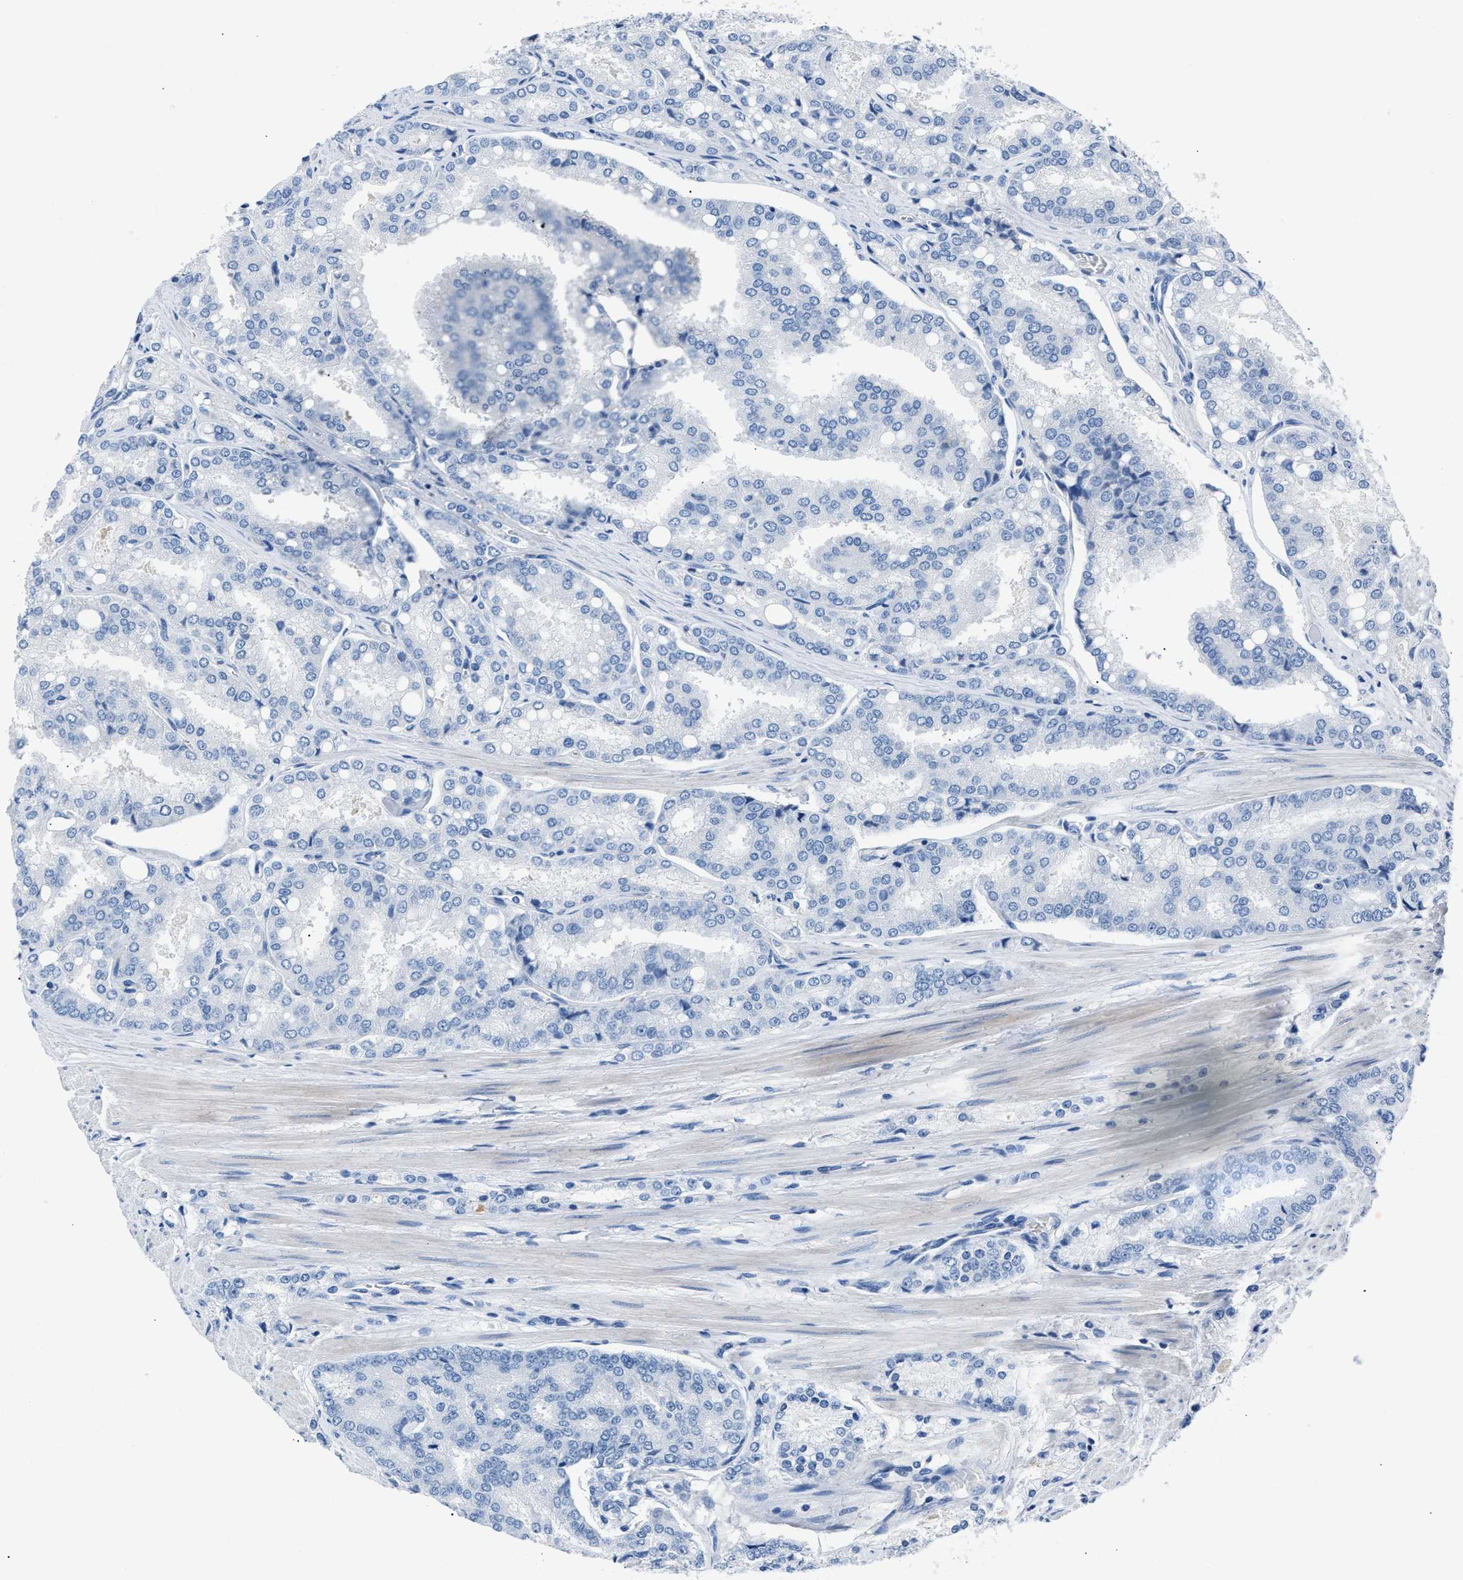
{"staining": {"intensity": "negative", "quantity": "none", "location": "none"}, "tissue": "prostate cancer", "cell_type": "Tumor cells", "image_type": "cancer", "snomed": [{"axis": "morphology", "description": "Adenocarcinoma, High grade"}, {"axis": "topography", "description": "Prostate"}], "caption": "A micrograph of prostate cancer stained for a protein displays no brown staining in tumor cells.", "gene": "DNAAF5", "patient": {"sex": "male", "age": 50}}